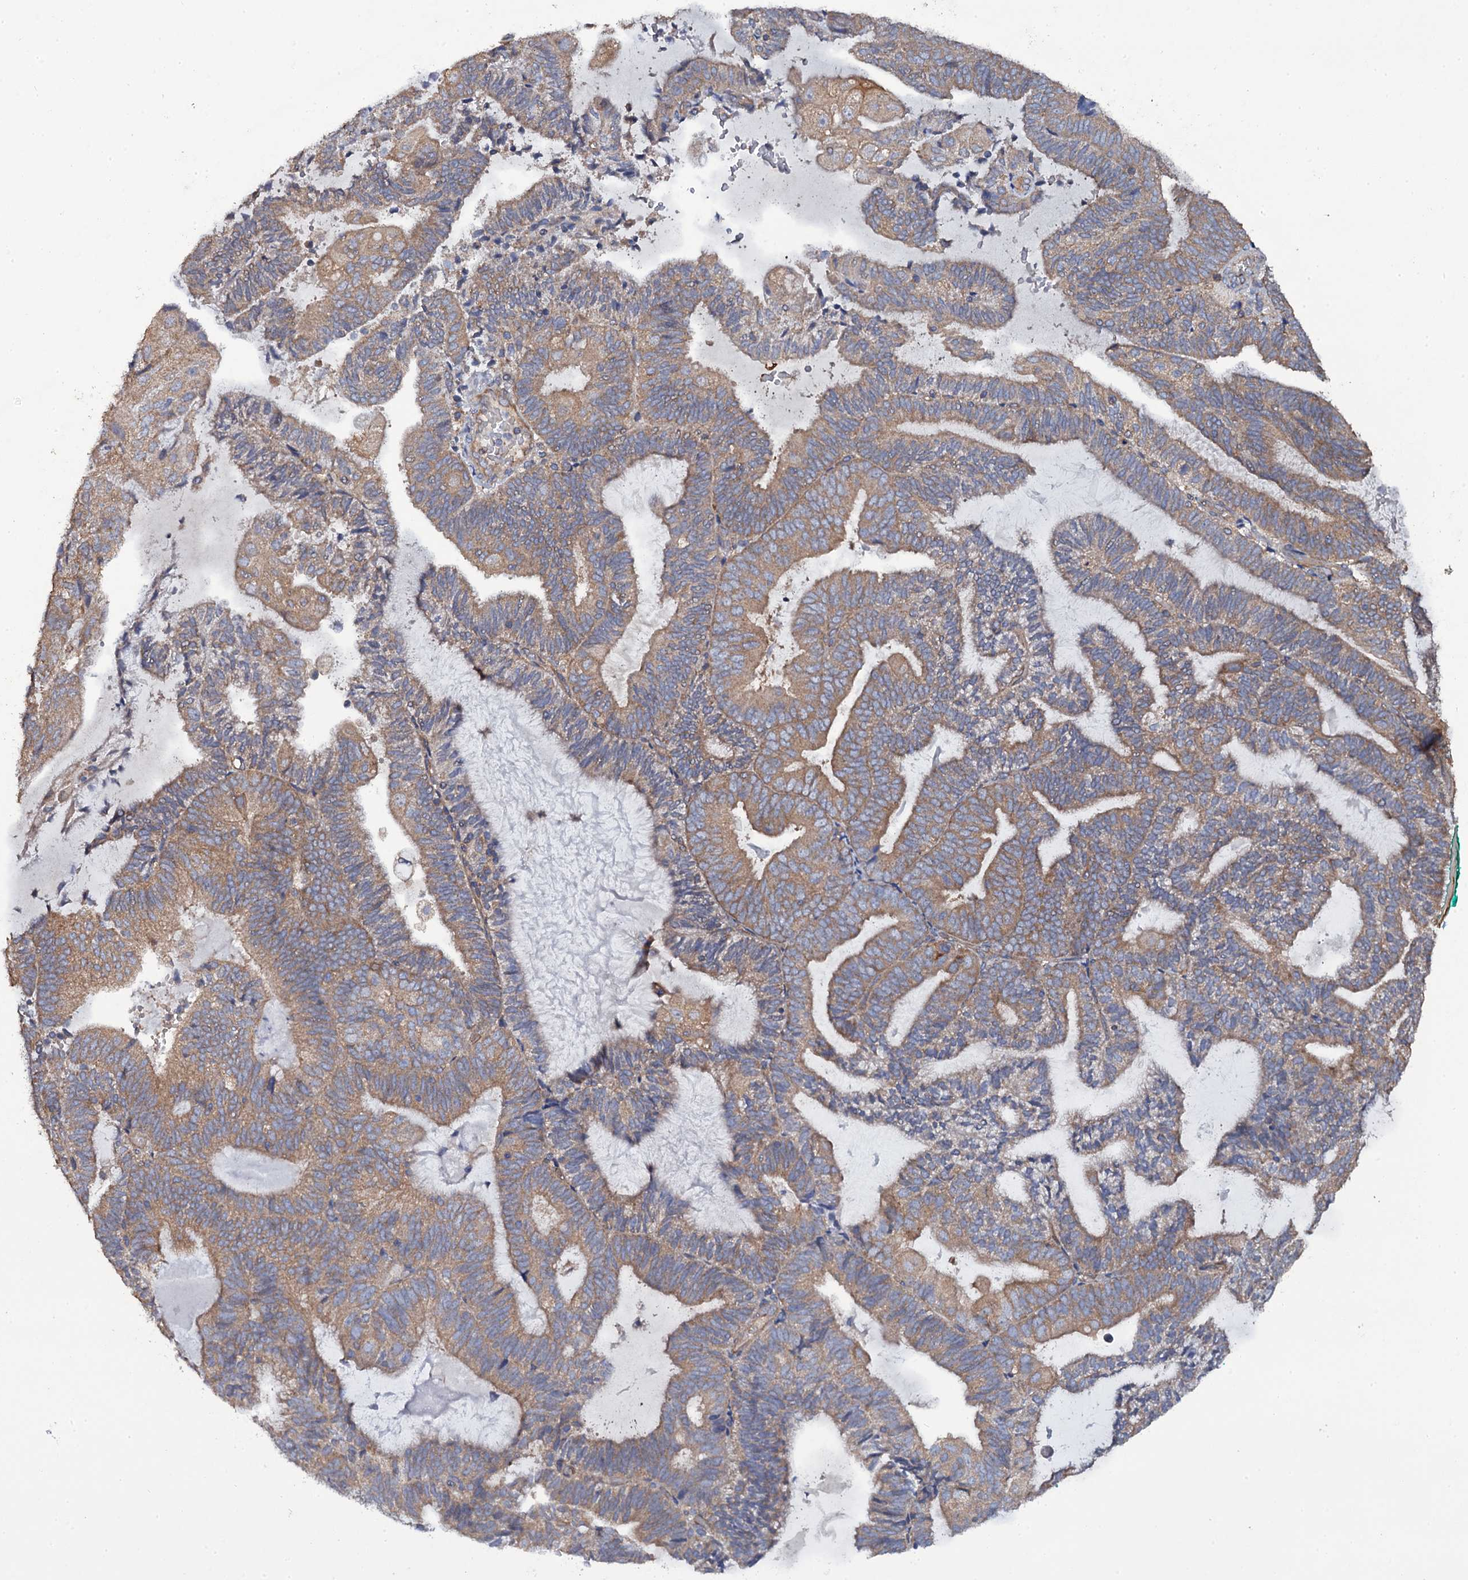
{"staining": {"intensity": "moderate", "quantity": "25%-75%", "location": "cytoplasmic/membranous"}, "tissue": "endometrial cancer", "cell_type": "Tumor cells", "image_type": "cancer", "snomed": [{"axis": "morphology", "description": "Adenocarcinoma, NOS"}, {"axis": "topography", "description": "Endometrium"}], "caption": "Immunohistochemical staining of human endometrial adenocarcinoma demonstrates medium levels of moderate cytoplasmic/membranous protein staining in about 25%-75% of tumor cells. The protein is stained brown, and the nuclei are stained in blue (DAB (3,3'-diaminobenzidine) IHC with brightfield microscopy, high magnification).", "gene": "TTC23", "patient": {"sex": "female", "age": 81}}